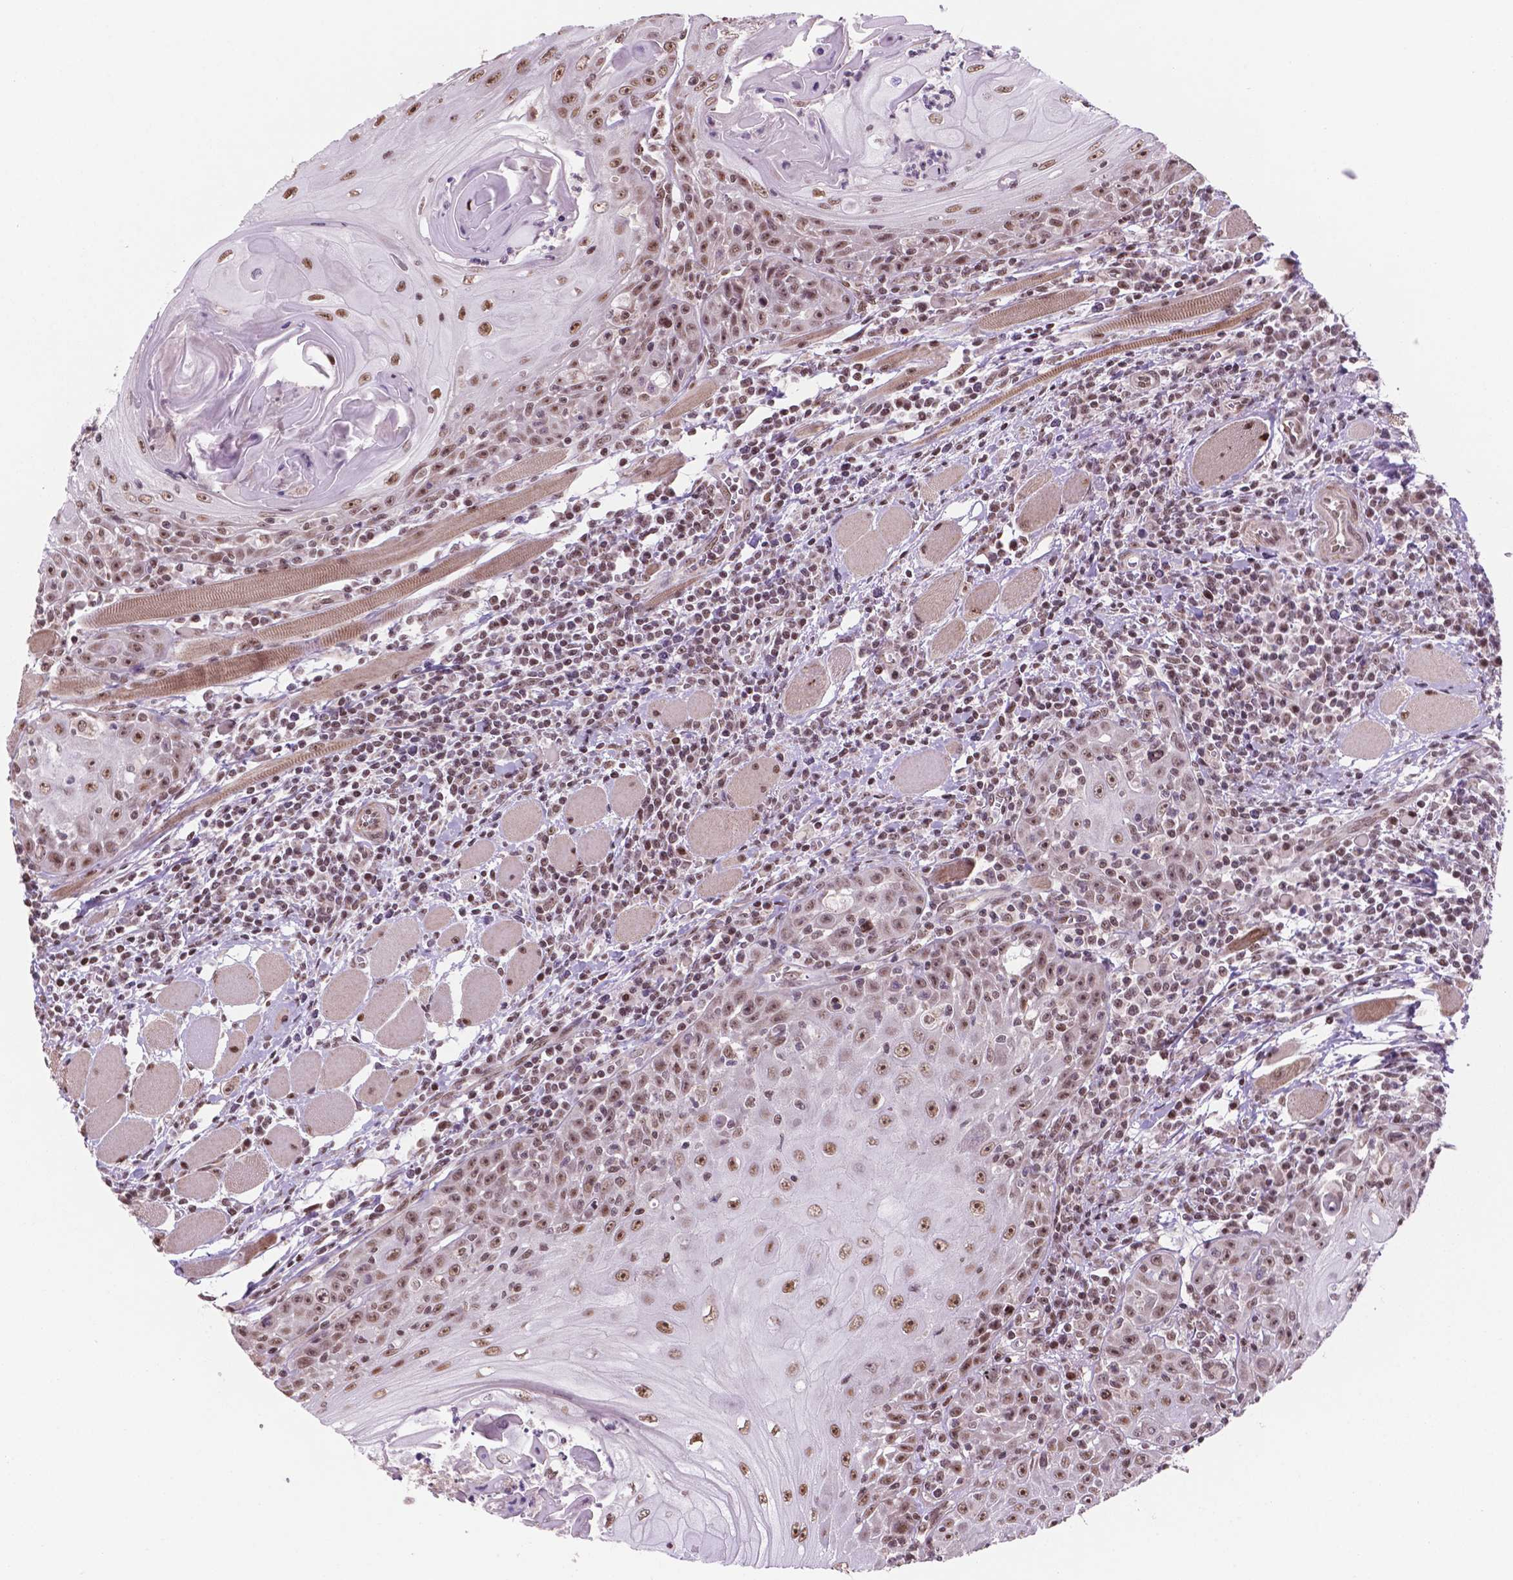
{"staining": {"intensity": "moderate", "quantity": ">75%", "location": "nuclear"}, "tissue": "head and neck cancer", "cell_type": "Tumor cells", "image_type": "cancer", "snomed": [{"axis": "morphology", "description": "Squamous cell carcinoma, NOS"}, {"axis": "topography", "description": "Head-Neck"}], "caption": "Protein staining of head and neck cancer tissue reveals moderate nuclear positivity in approximately >75% of tumor cells. (DAB IHC, brown staining for protein, blue staining for nuclei).", "gene": "NDUFA10", "patient": {"sex": "male", "age": 52}}